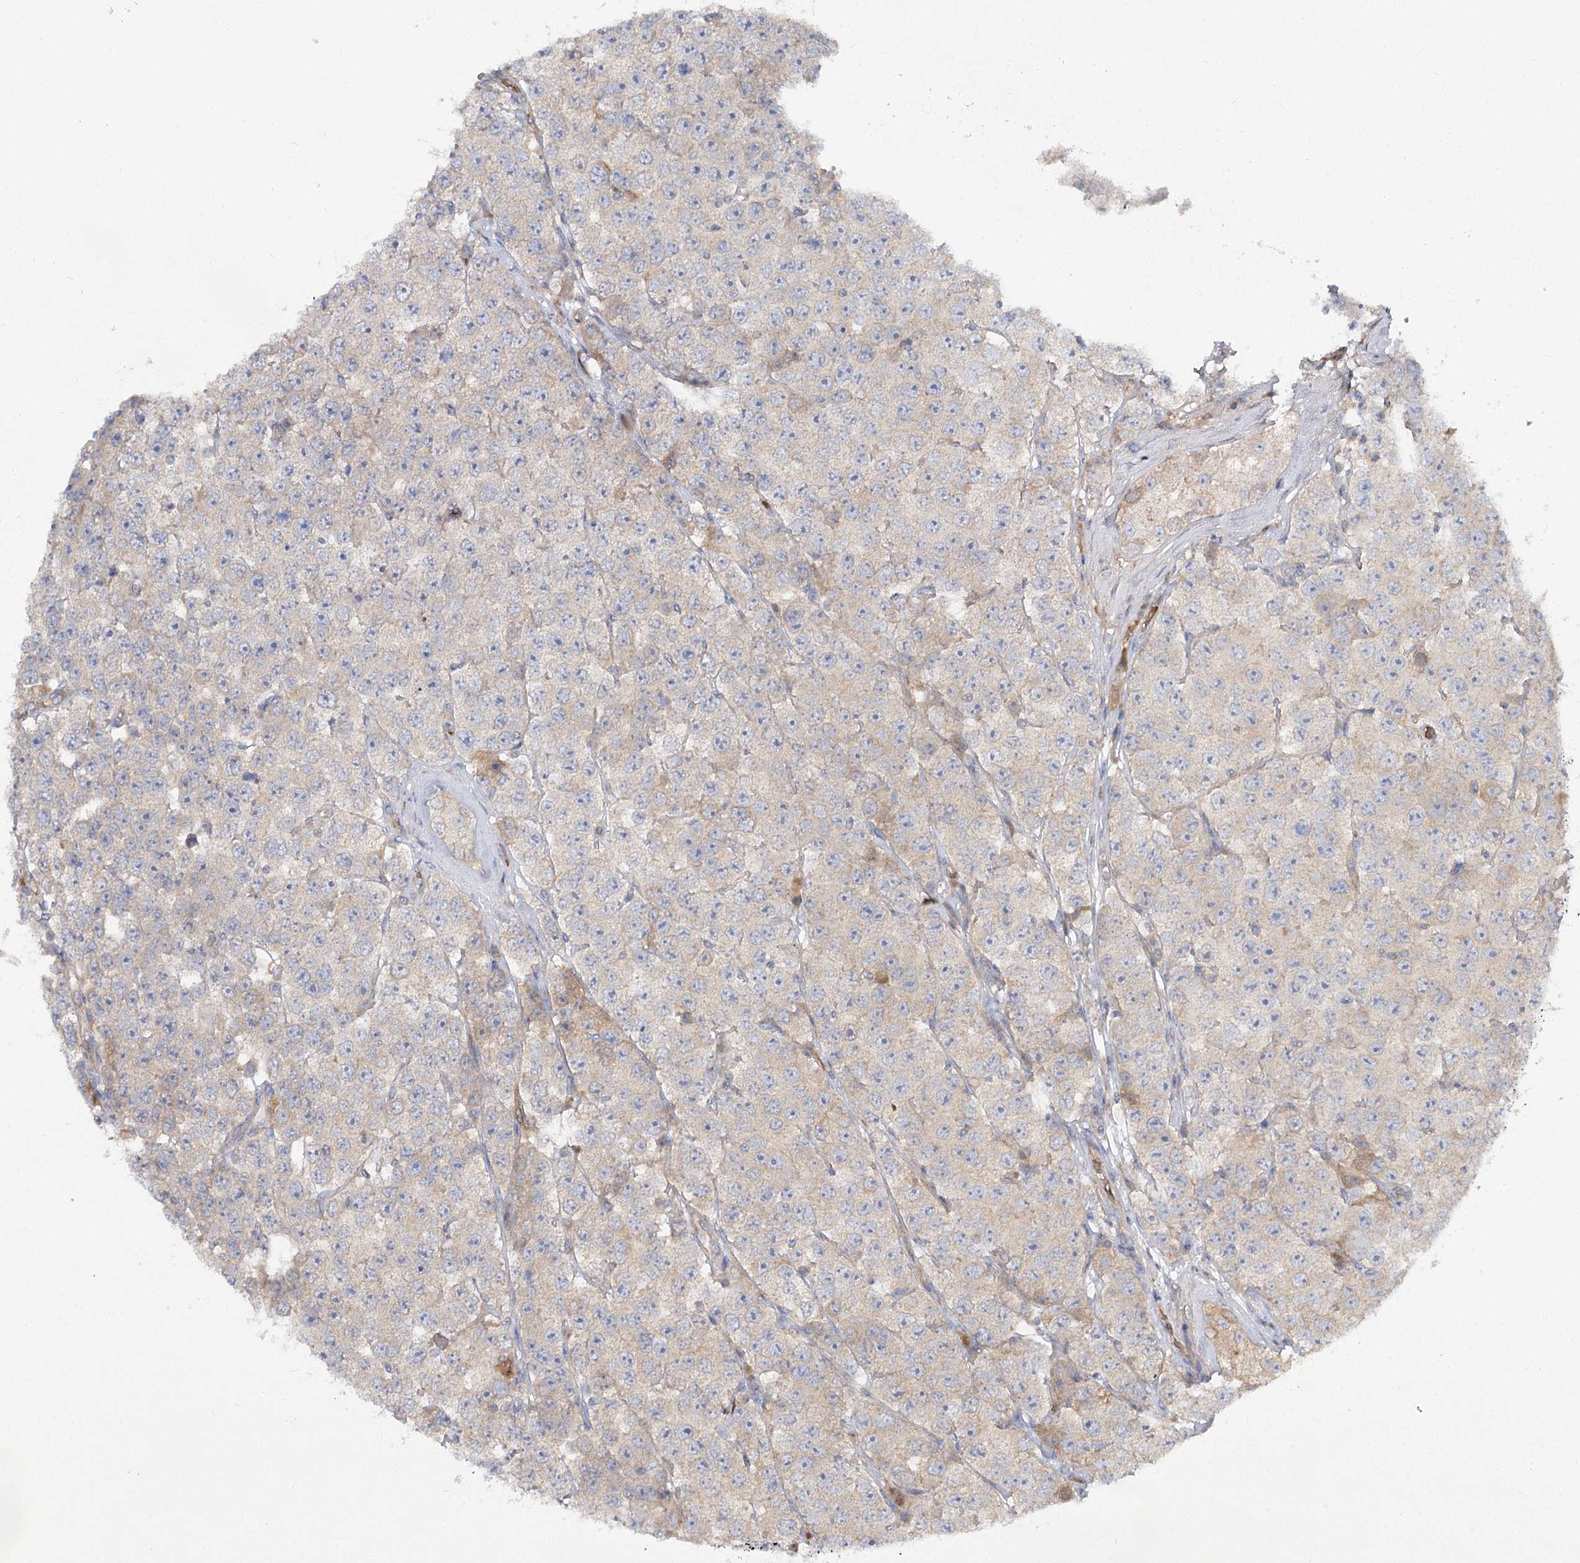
{"staining": {"intensity": "weak", "quantity": "25%-75%", "location": "cytoplasmic/membranous"}, "tissue": "testis cancer", "cell_type": "Tumor cells", "image_type": "cancer", "snomed": [{"axis": "morphology", "description": "Seminoma, NOS"}, {"axis": "topography", "description": "Testis"}], "caption": "Testis seminoma stained with a protein marker demonstrates weak staining in tumor cells.", "gene": "KIAA0825", "patient": {"sex": "male", "age": 28}}